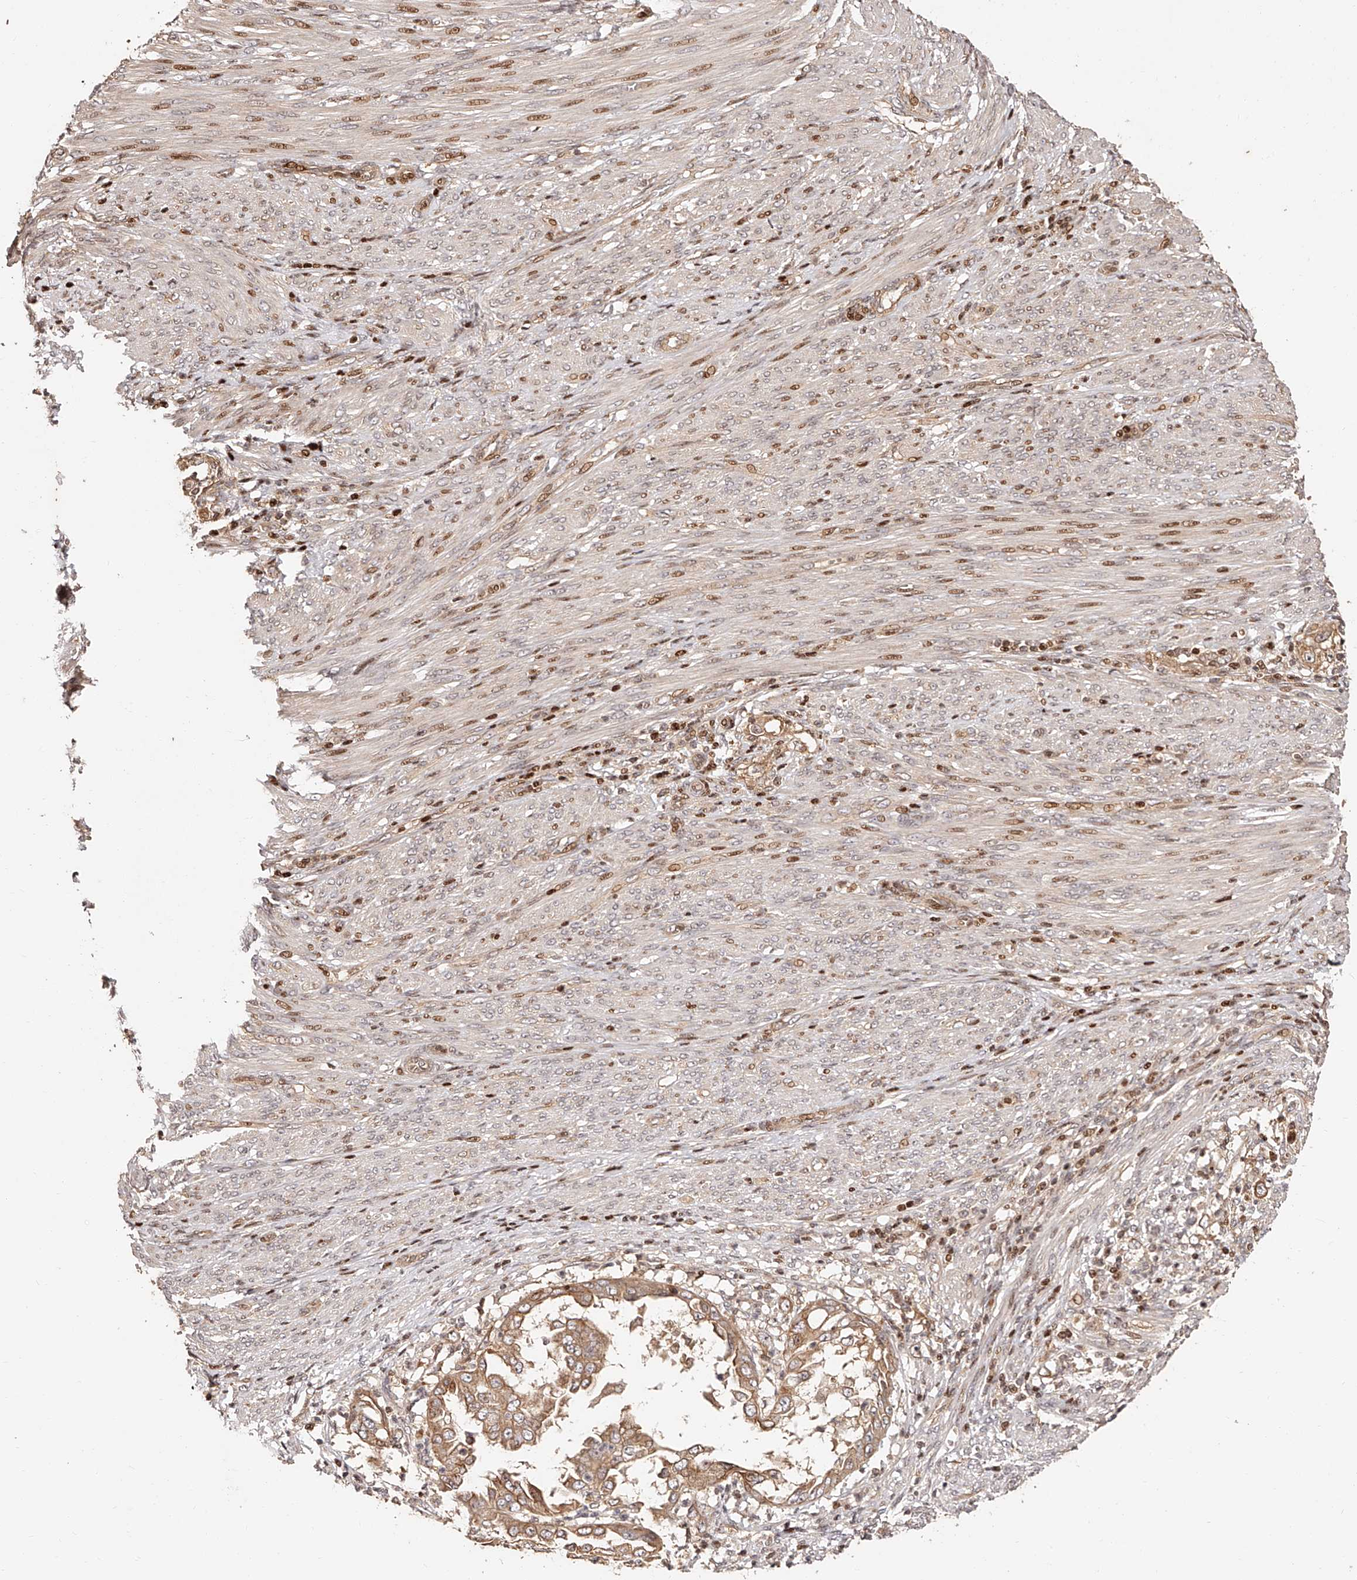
{"staining": {"intensity": "moderate", "quantity": ">75%", "location": "cytoplasmic/membranous"}, "tissue": "endometrial cancer", "cell_type": "Tumor cells", "image_type": "cancer", "snomed": [{"axis": "morphology", "description": "Adenocarcinoma, NOS"}, {"axis": "topography", "description": "Endometrium"}], "caption": "The micrograph exhibits staining of adenocarcinoma (endometrial), revealing moderate cytoplasmic/membranous protein expression (brown color) within tumor cells.", "gene": "PFDN2", "patient": {"sex": "female", "age": 85}}